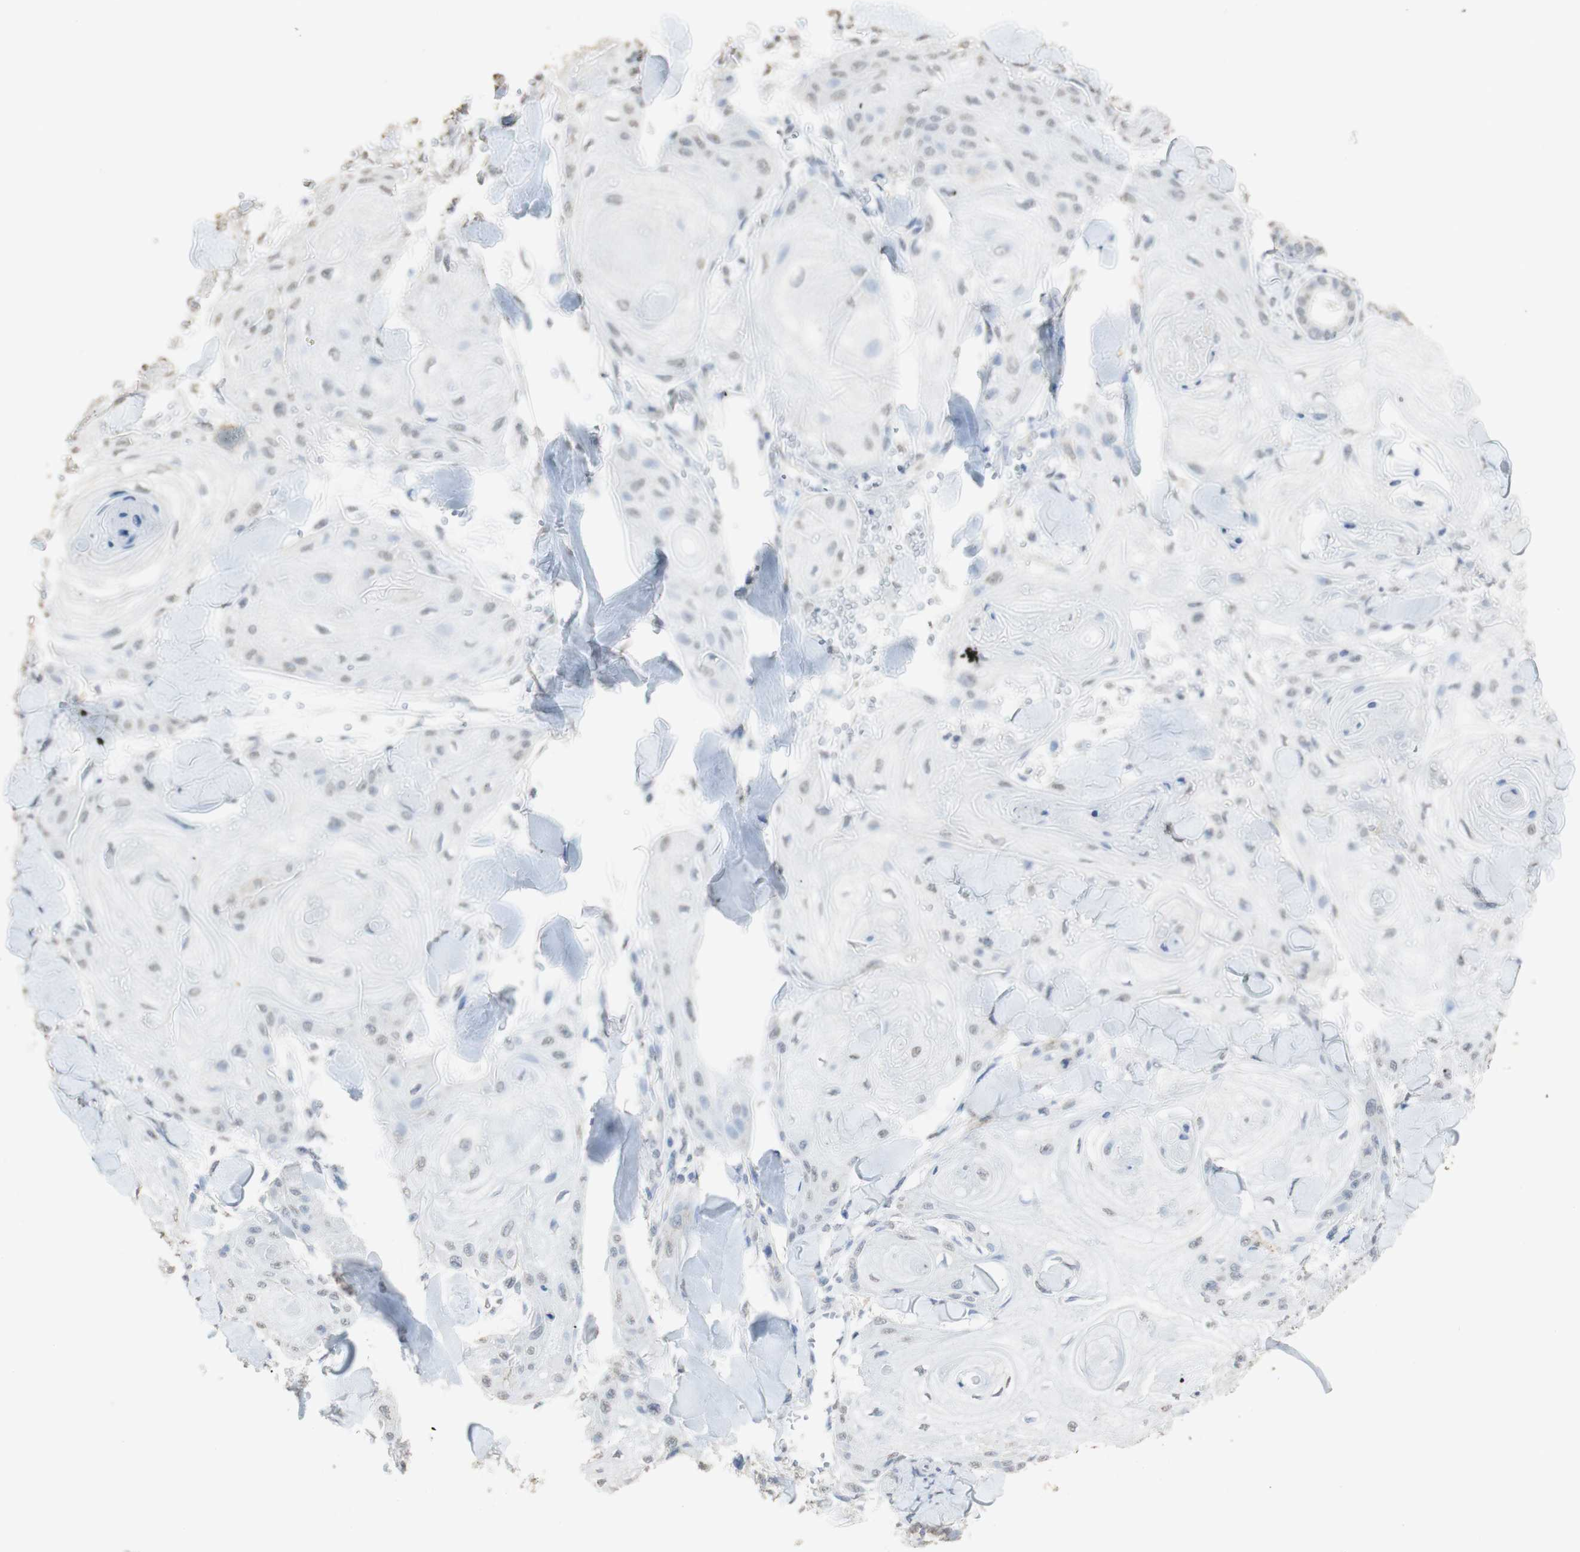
{"staining": {"intensity": "weak", "quantity": "<25%", "location": "nuclear"}, "tissue": "skin cancer", "cell_type": "Tumor cells", "image_type": "cancer", "snomed": [{"axis": "morphology", "description": "Squamous cell carcinoma, NOS"}, {"axis": "topography", "description": "Skin"}], "caption": "Tumor cells show no significant staining in skin squamous cell carcinoma.", "gene": "L1CAM", "patient": {"sex": "male", "age": 74}}